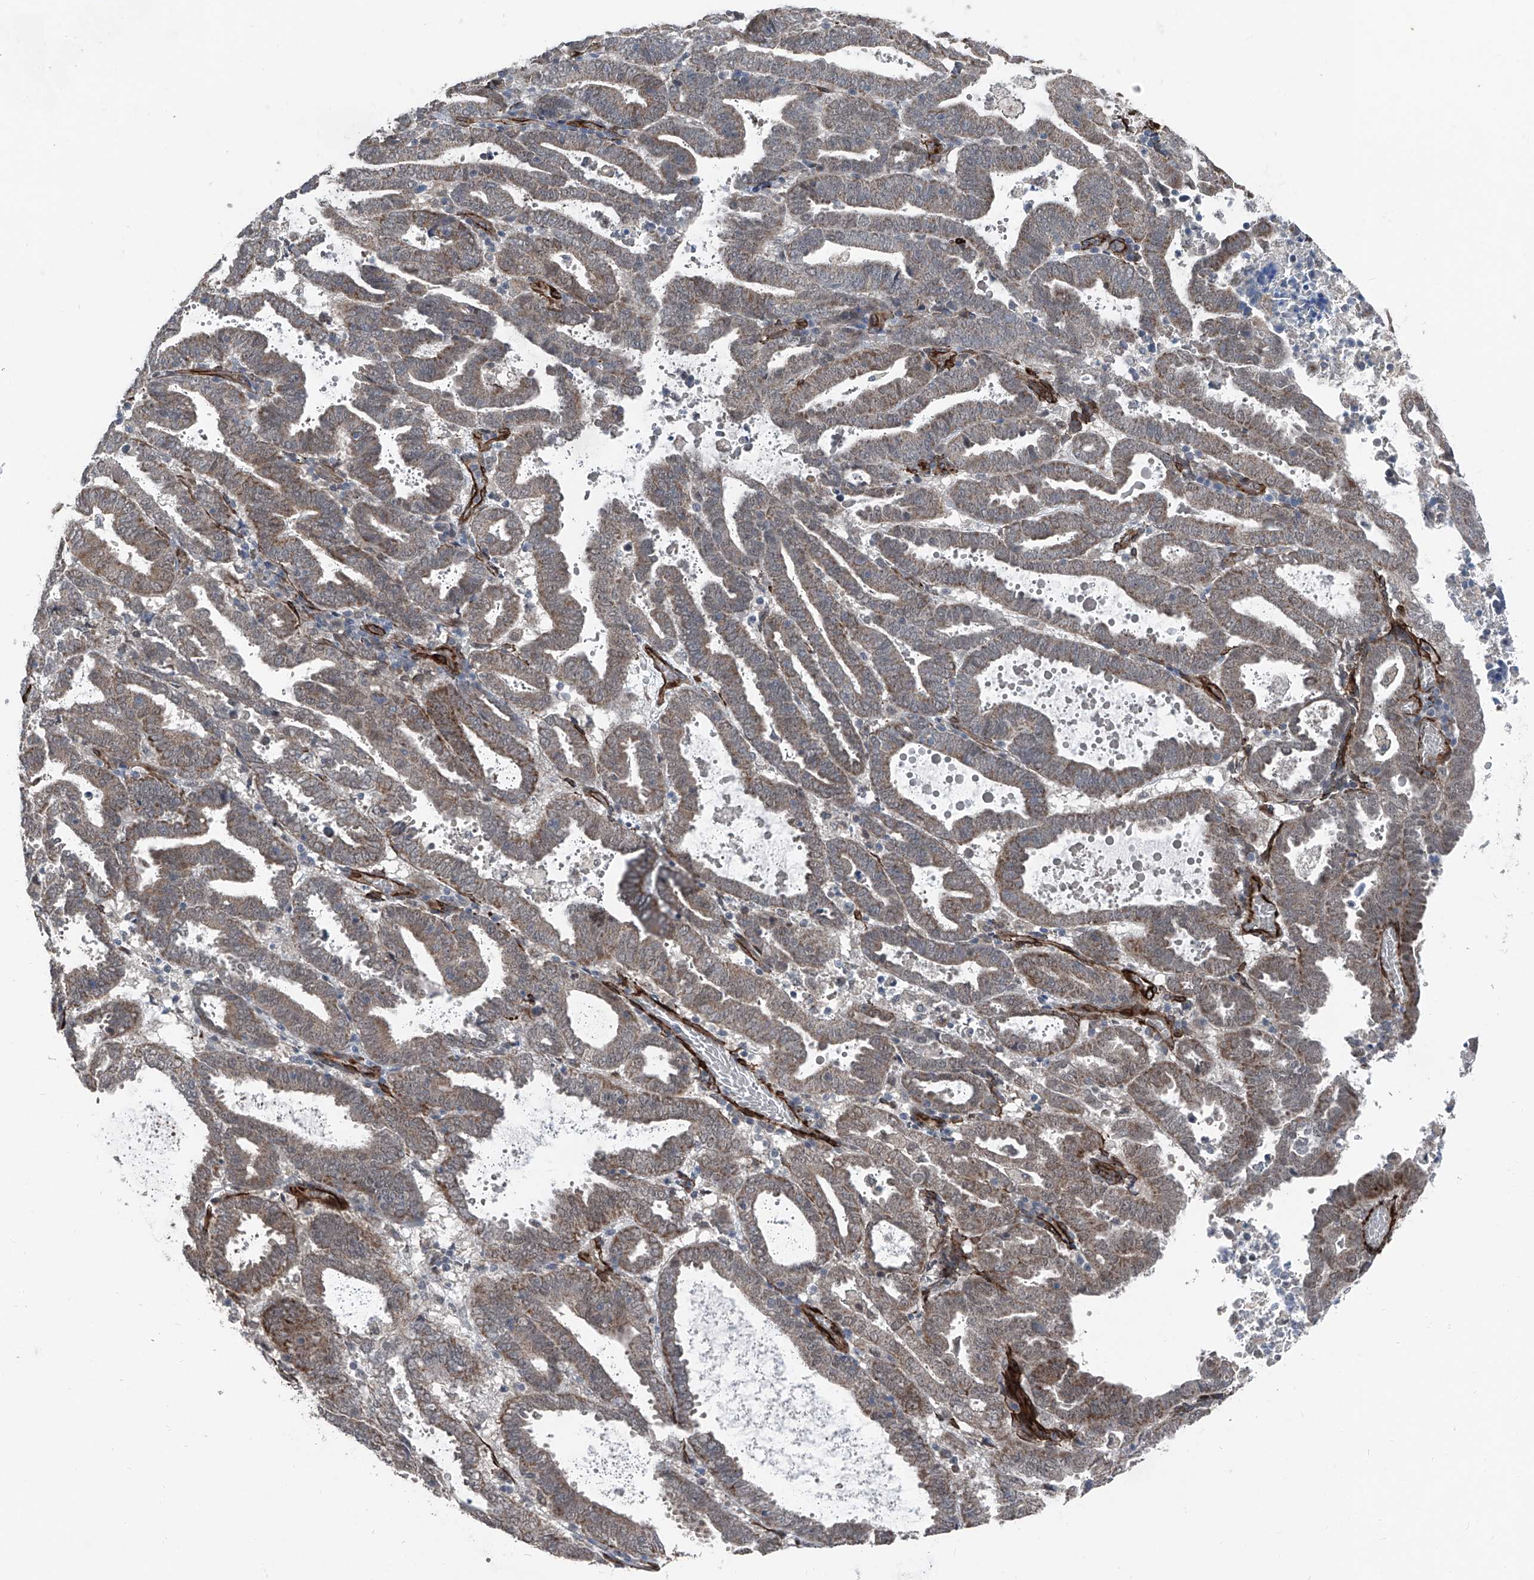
{"staining": {"intensity": "weak", "quantity": "25%-75%", "location": "cytoplasmic/membranous"}, "tissue": "endometrial cancer", "cell_type": "Tumor cells", "image_type": "cancer", "snomed": [{"axis": "morphology", "description": "Adenocarcinoma, NOS"}, {"axis": "topography", "description": "Uterus"}], "caption": "Adenocarcinoma (endometrial) stained for a protein (brown) shows weak cytoplasmic/membranous positive positivity in approximately 25%-75% of tumor cells.", "gene": "COA7", "patient": {"sex": "female", "age": 83}}